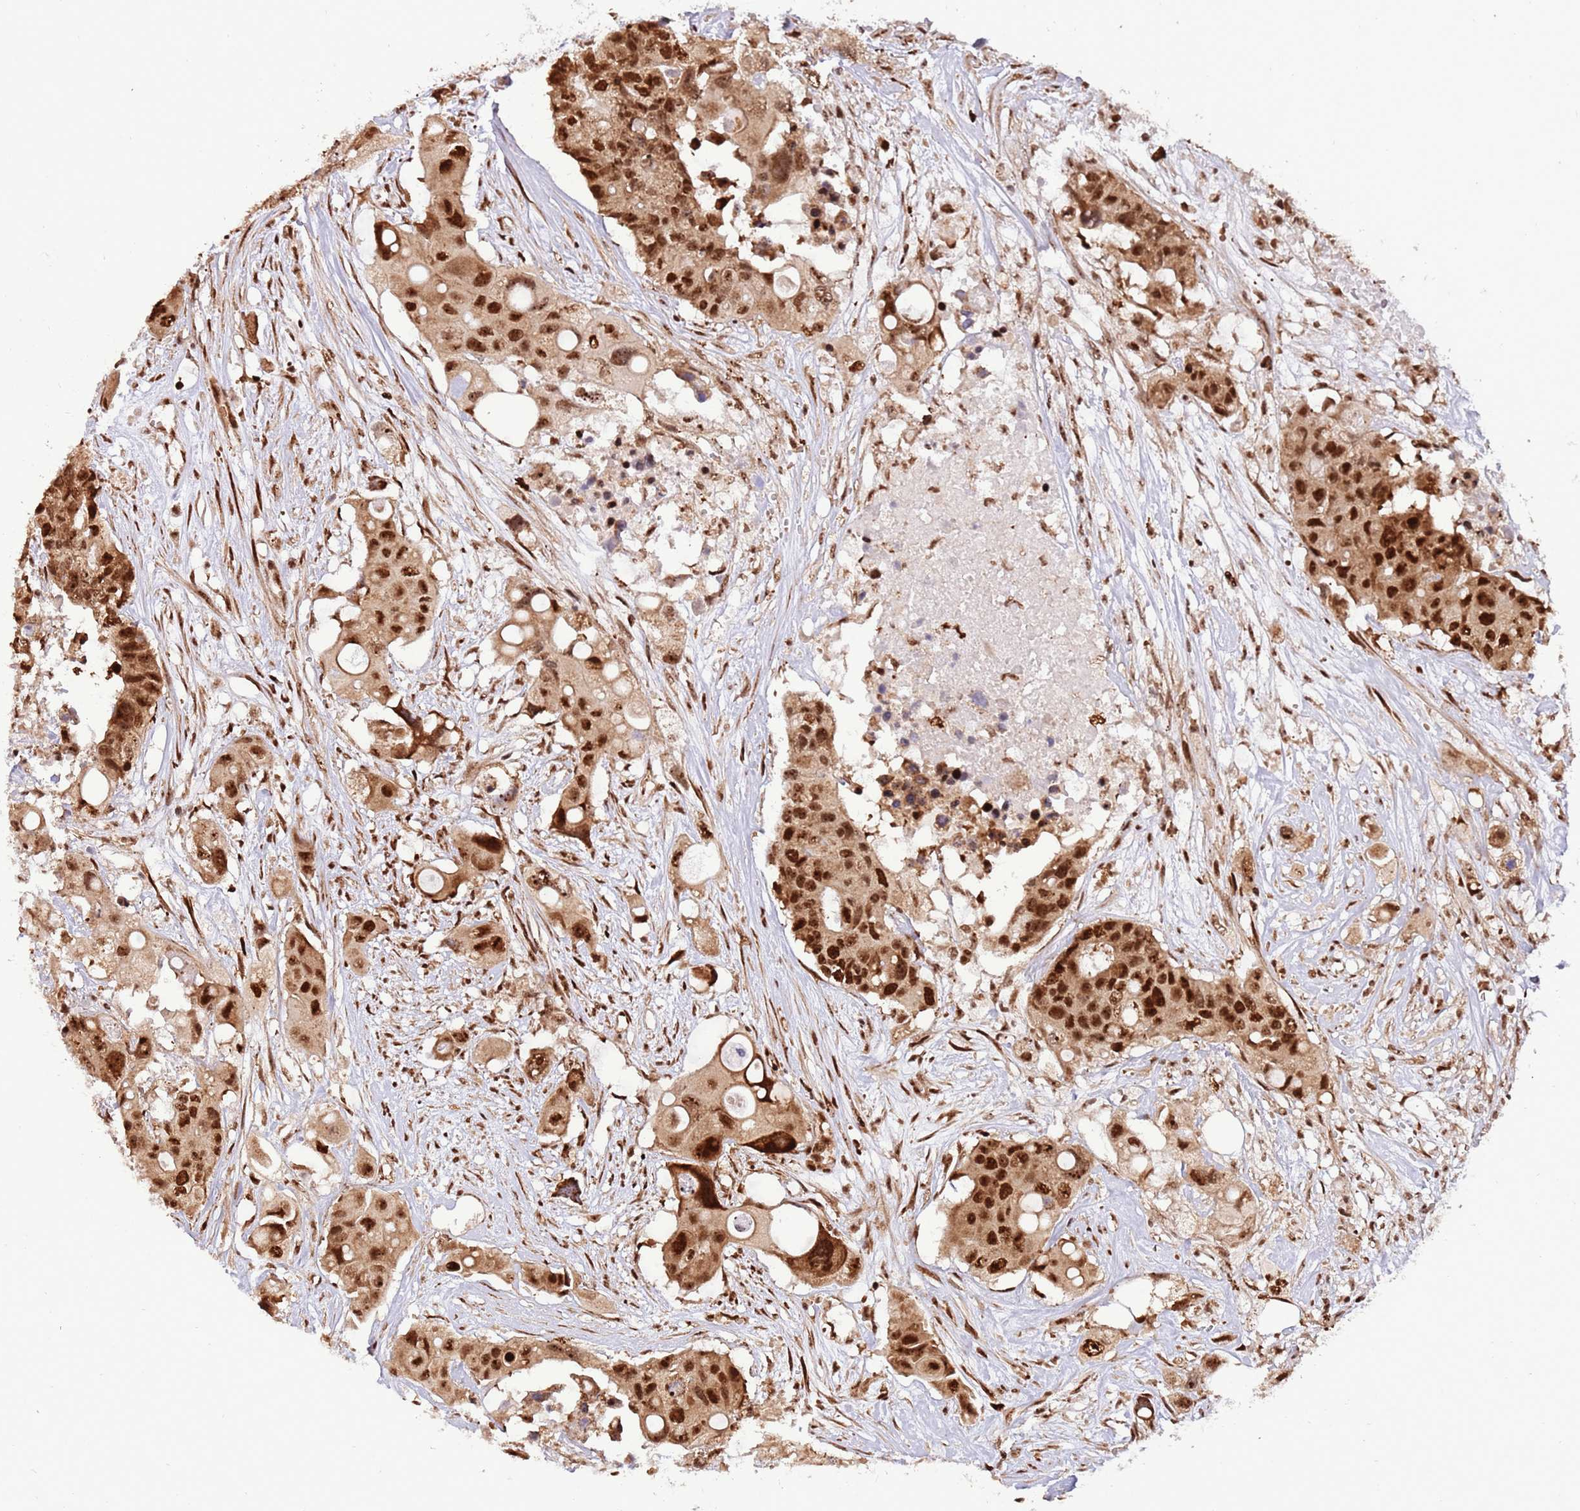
{"staining": {"intensity": "strong", "quantity": ">75%", "location": "nuclear"}, "tissue": "colorectal cancer", "cell_type": "Tumor cells", "image_type": "cancer", "snomed": [{"axis": "morphology", "description": "Adenocarcinoma, NOS"}, {"axis": "topography", "description": "Colon"}], "caption": "Colorectal cancer stained with DAB immunohistochemistry (IHC) displays high levels of strong nuclear positivity in approximately >75% of tumor cells. (Stains: DAB in brown, nuclei in blue, Microscopy: brightfield microscopy at high magnification).", "gene": "RIF1", "patient": {"sex": "male", "age": 77}}